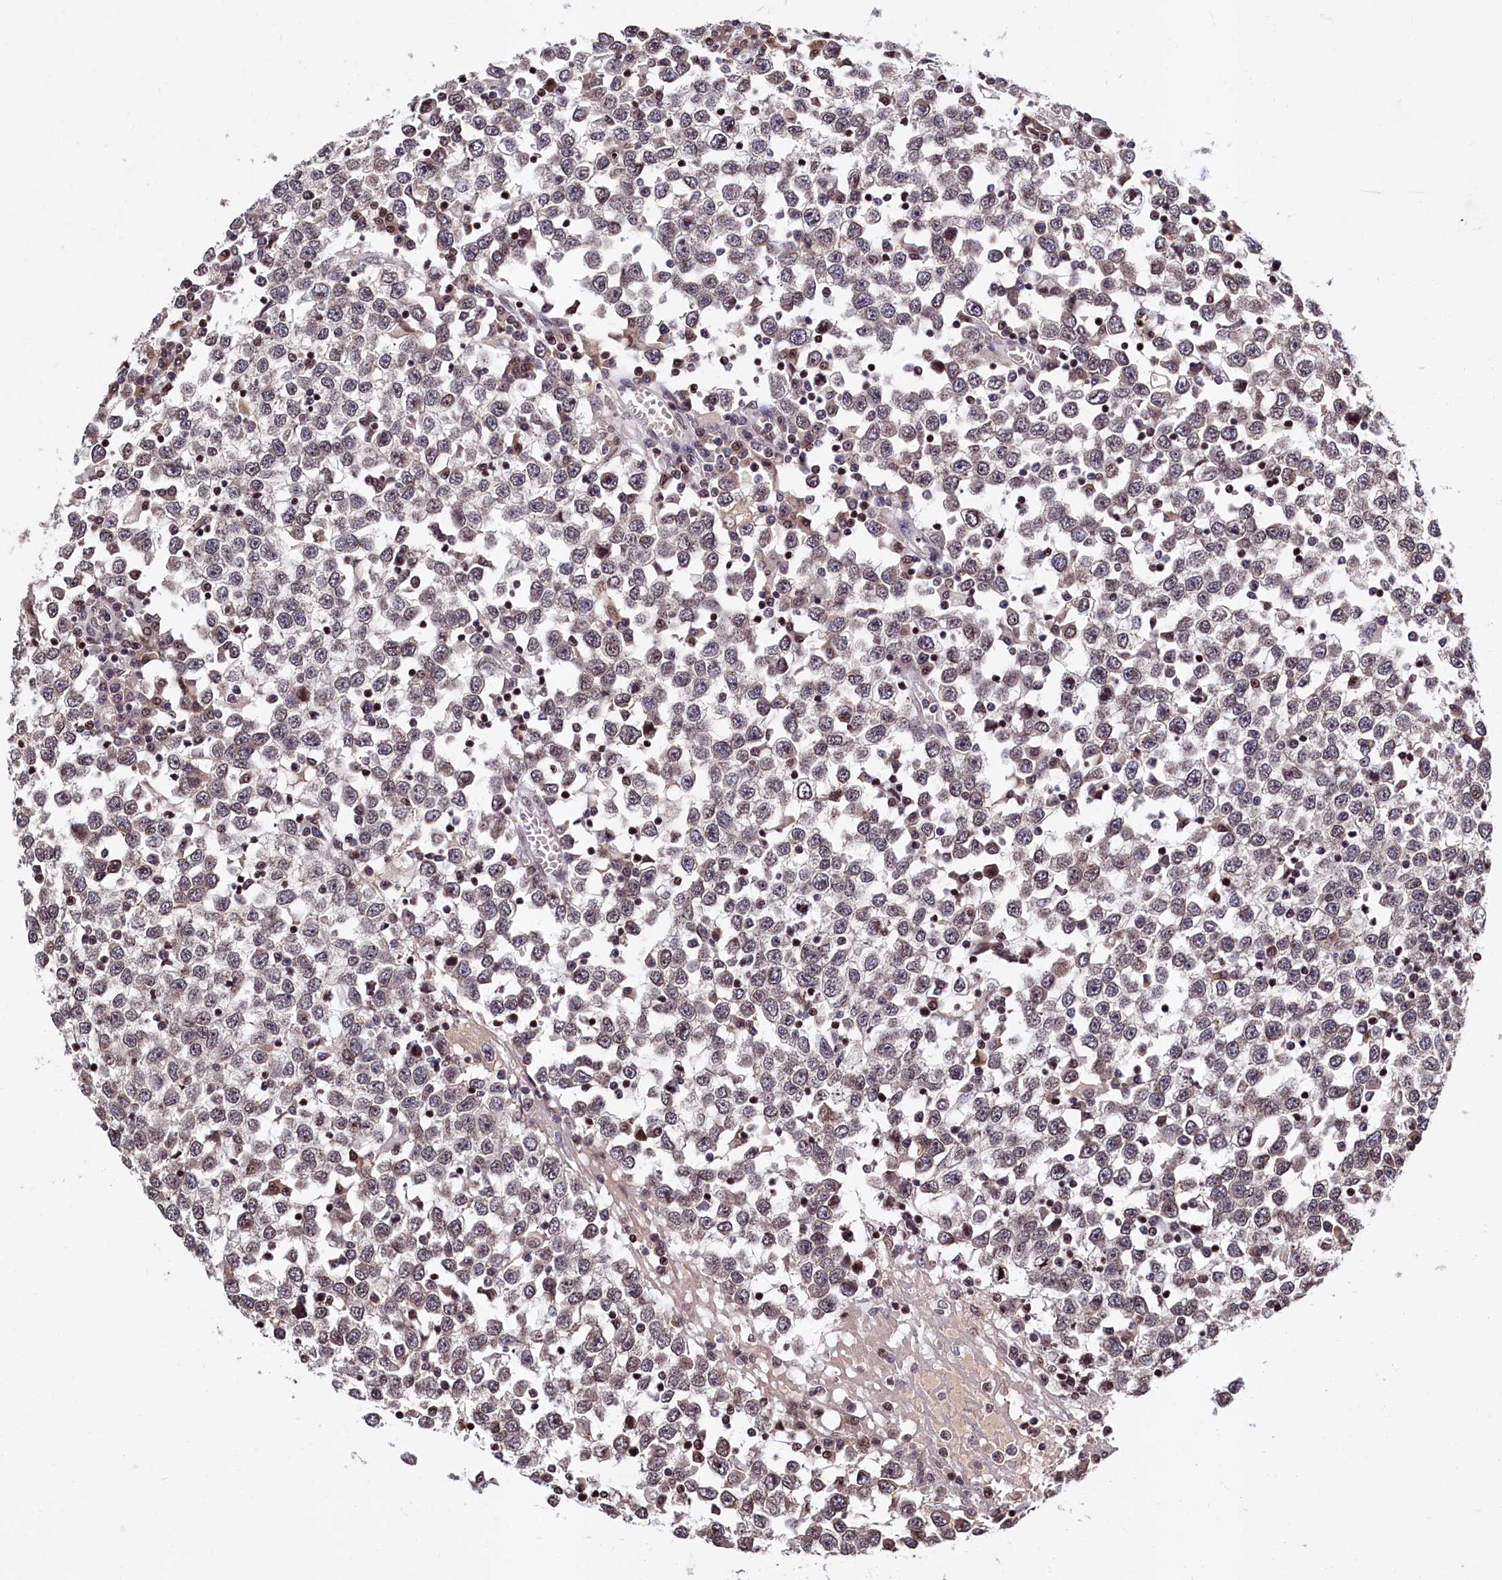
{"staining": {"intensity": "negative", "quantity": "none", "location": "none"}, "tissue": "testis cancer", "cell_type": "Tumor cells", "image_type": "cancer", "snomed": [{"axis": "morphology", "description": "Seminoma, NOS"}, {"axis": "topography", "description": "Testis"}], "caption": "IHC histopathology image of neoplastic tissue: testis cancer (seminoma) stained with DAB (3,3'-diaminobenzidine) demonstrates no significant protein staining in tumor cells. (Brightfield microscopy of DAB IHC at high magnification).", "gene": "FAM217B", "patient": {"sex": "male", "age": 65}}